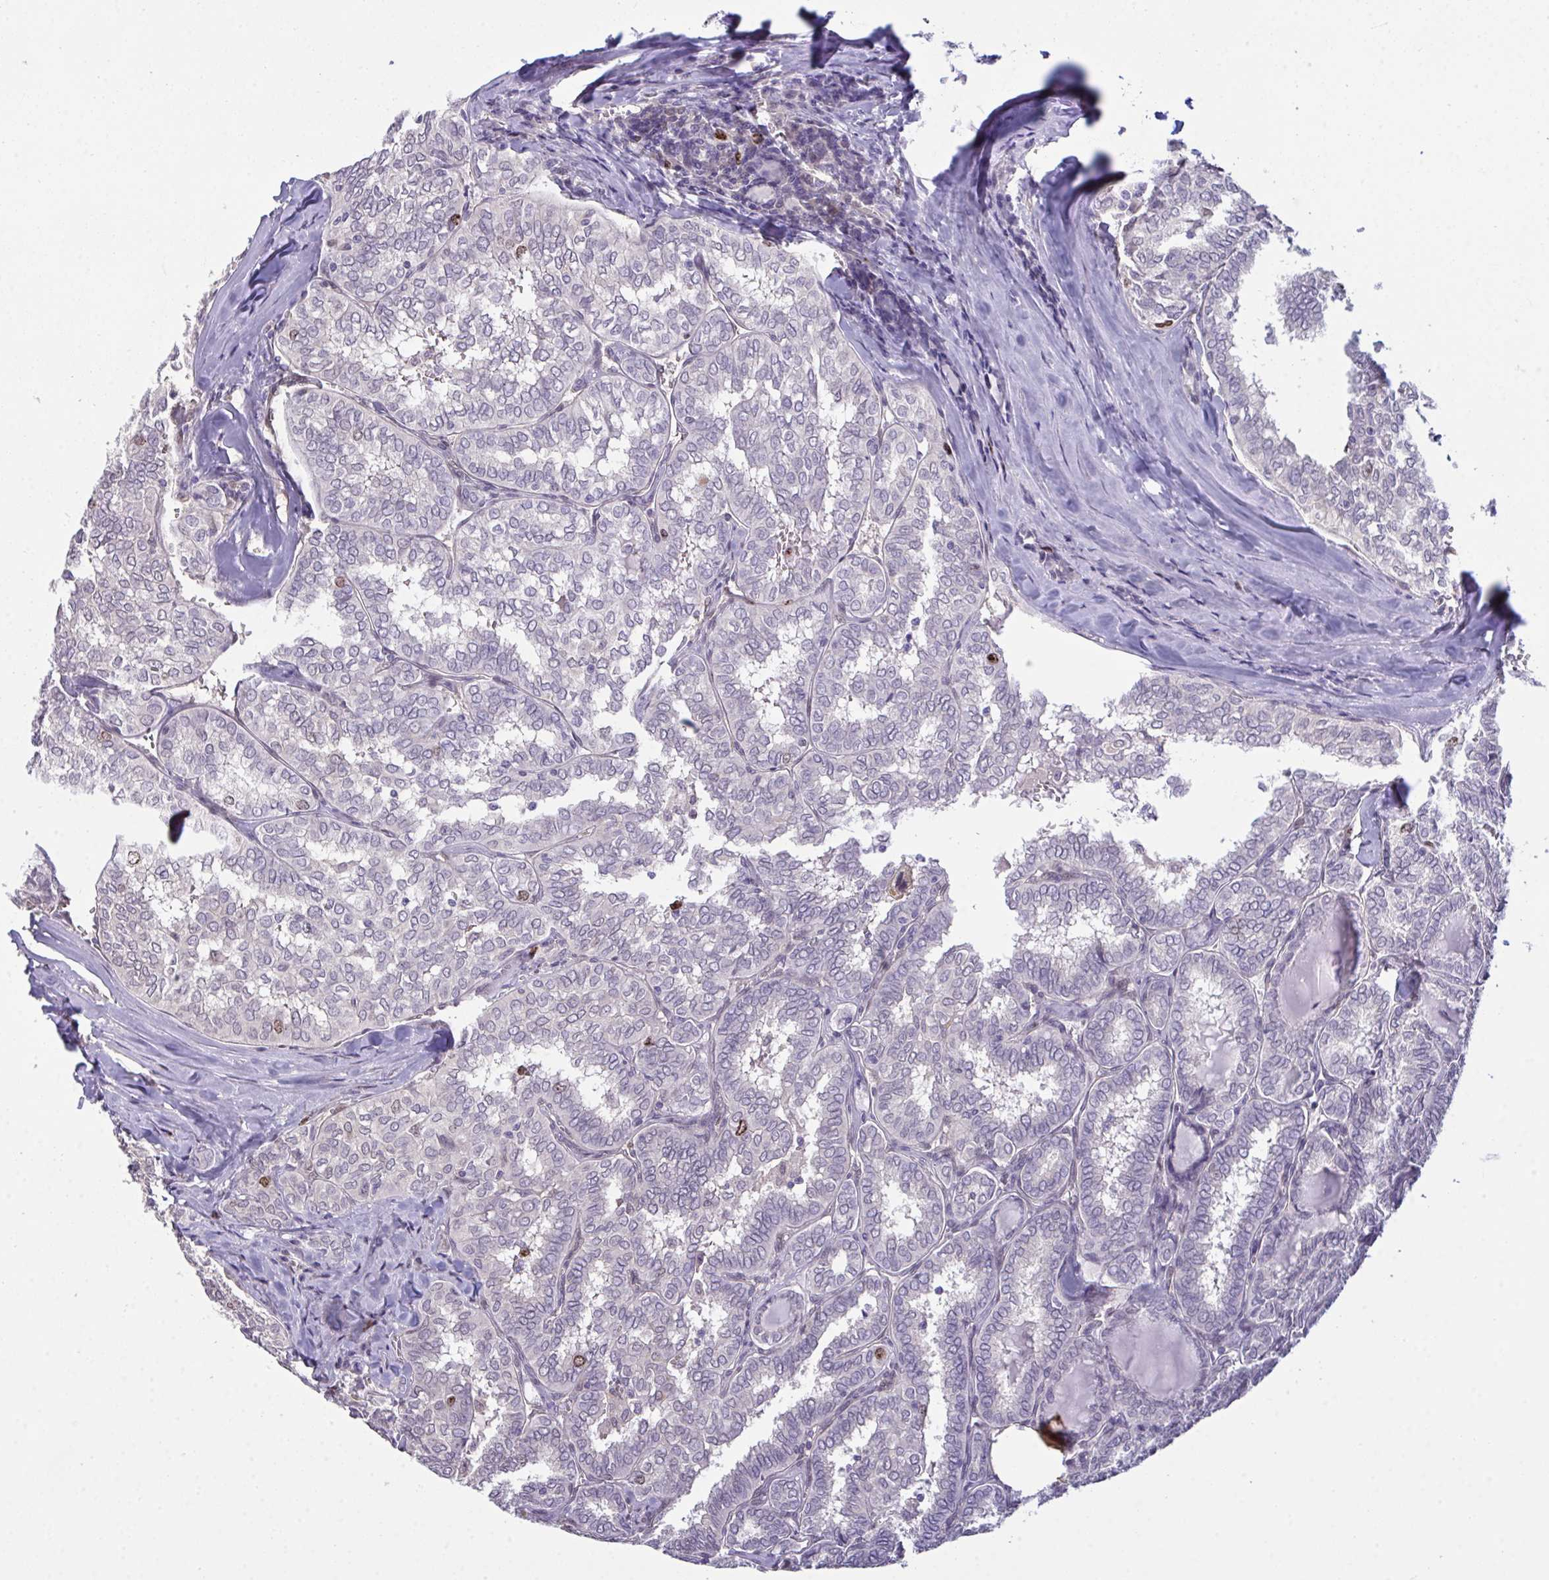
{"staining": {"intensity": "moderate", "quantity": "<25%", "location": "nuclear"}, "tissue": "thyroid cancer", "cell_type": "Tumor cells", "image_type": "cancer", "snomed": [{"axis": "morphology", "description": "Papillary adenocarcinoma, NOS"}, {"axis": "topography", "description": "Thyroid gland"}], "caption": "Immunohistochemistry (IHC) staining of papillary adenocarcinoma (thyroid), which exhibits low levels of moderate nuclear staining in approximately <25% of tumor cells indicating moderate nuclear protein expression. The staining was performed using DAB (3,3'-diaminobenzidine) (brown) for protein detection and nuclei were counterstained in hematoxylin (blue).", "gene": "SETD7", "patient": {"sex": "female", "age": 30}}